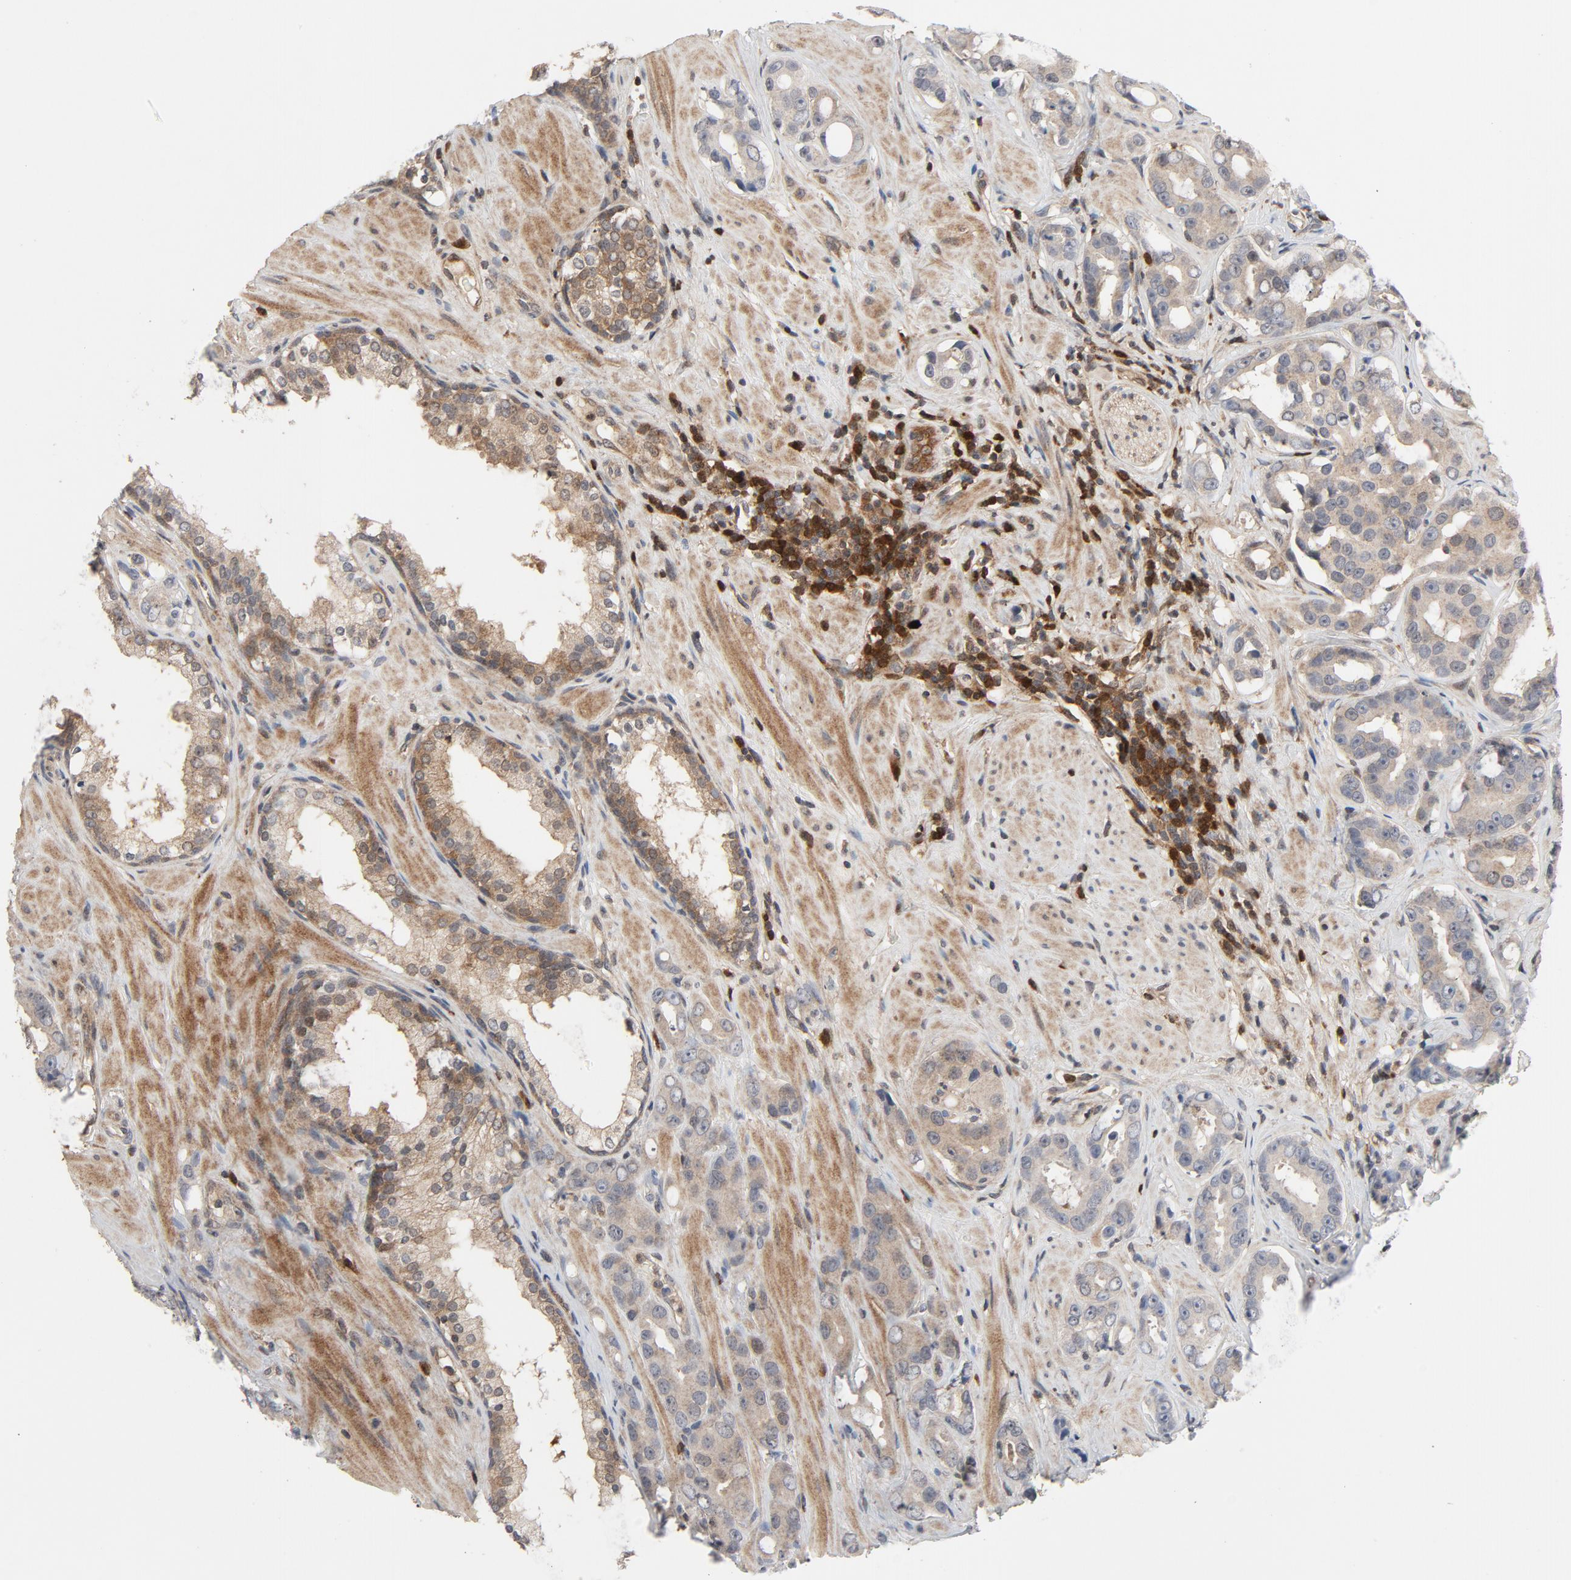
{"staining": {"intensity": "weak", "quantity": ">75%", "location": "cytoplasmic/membranous"}, "tissue": "prostate cancer", "cell_type": "Tumor cells", "image_type": "cancer", "snomed": [{"axis": "morphology", "description": "Adenocarcinoma, Low grade"}, {"axis": "topography", "description": "Prostate"}], "caption": "Approximately >75% of tumor cells in prostate cancer (low-grade adenocarcinoma) reveal weak cytoplasmic/membranous protein positivity as visualized by brown immunohistochemical staining.", "gene": "TRADD", "patient": {"sex": "male", "age": 59}}